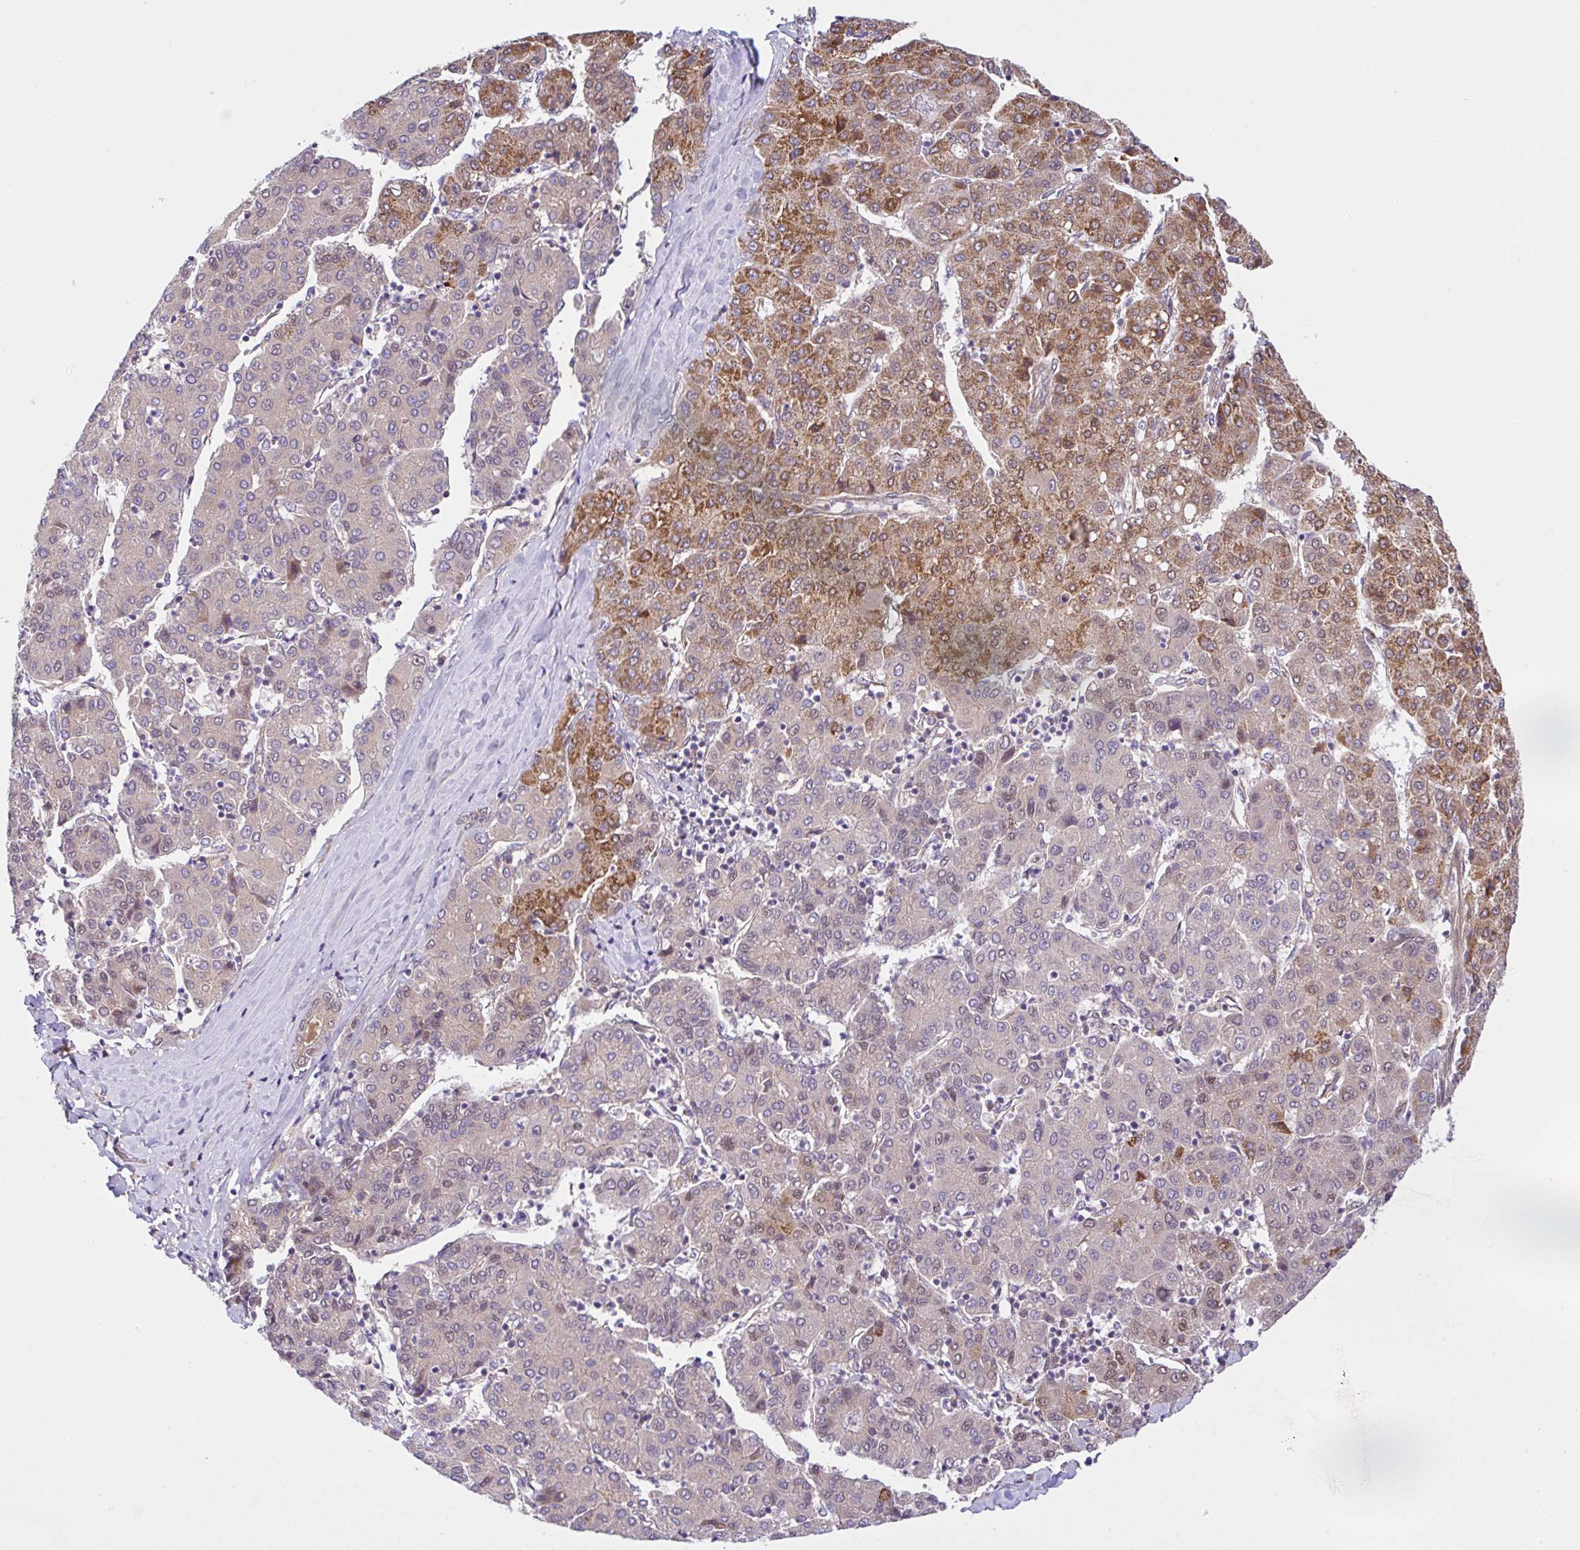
{"staining": {"intensity": "moderate", "quantity": "25%-75%", "location": "cytoplasmic/membranous,nuclear"}, "tissue": "liver cancer", "cell_type": "Tumor cells", "image_type": "cancer", "snomed": [{"axis": "morphology", "description": "Carcinoma, Hepatocellular, NOS"}, {"axis": "topography", "description": "Liver"}], "caption": "Immunohistochemical staining of human liver hepatocellular carcinoma demonstrates medium levels of moderate cytoplasmic/membranous and nuclear protein staining in about 25%-75% of tumor cells.", "gene": "UBE4A", "patient": {"sex": "male", "age": 65}}